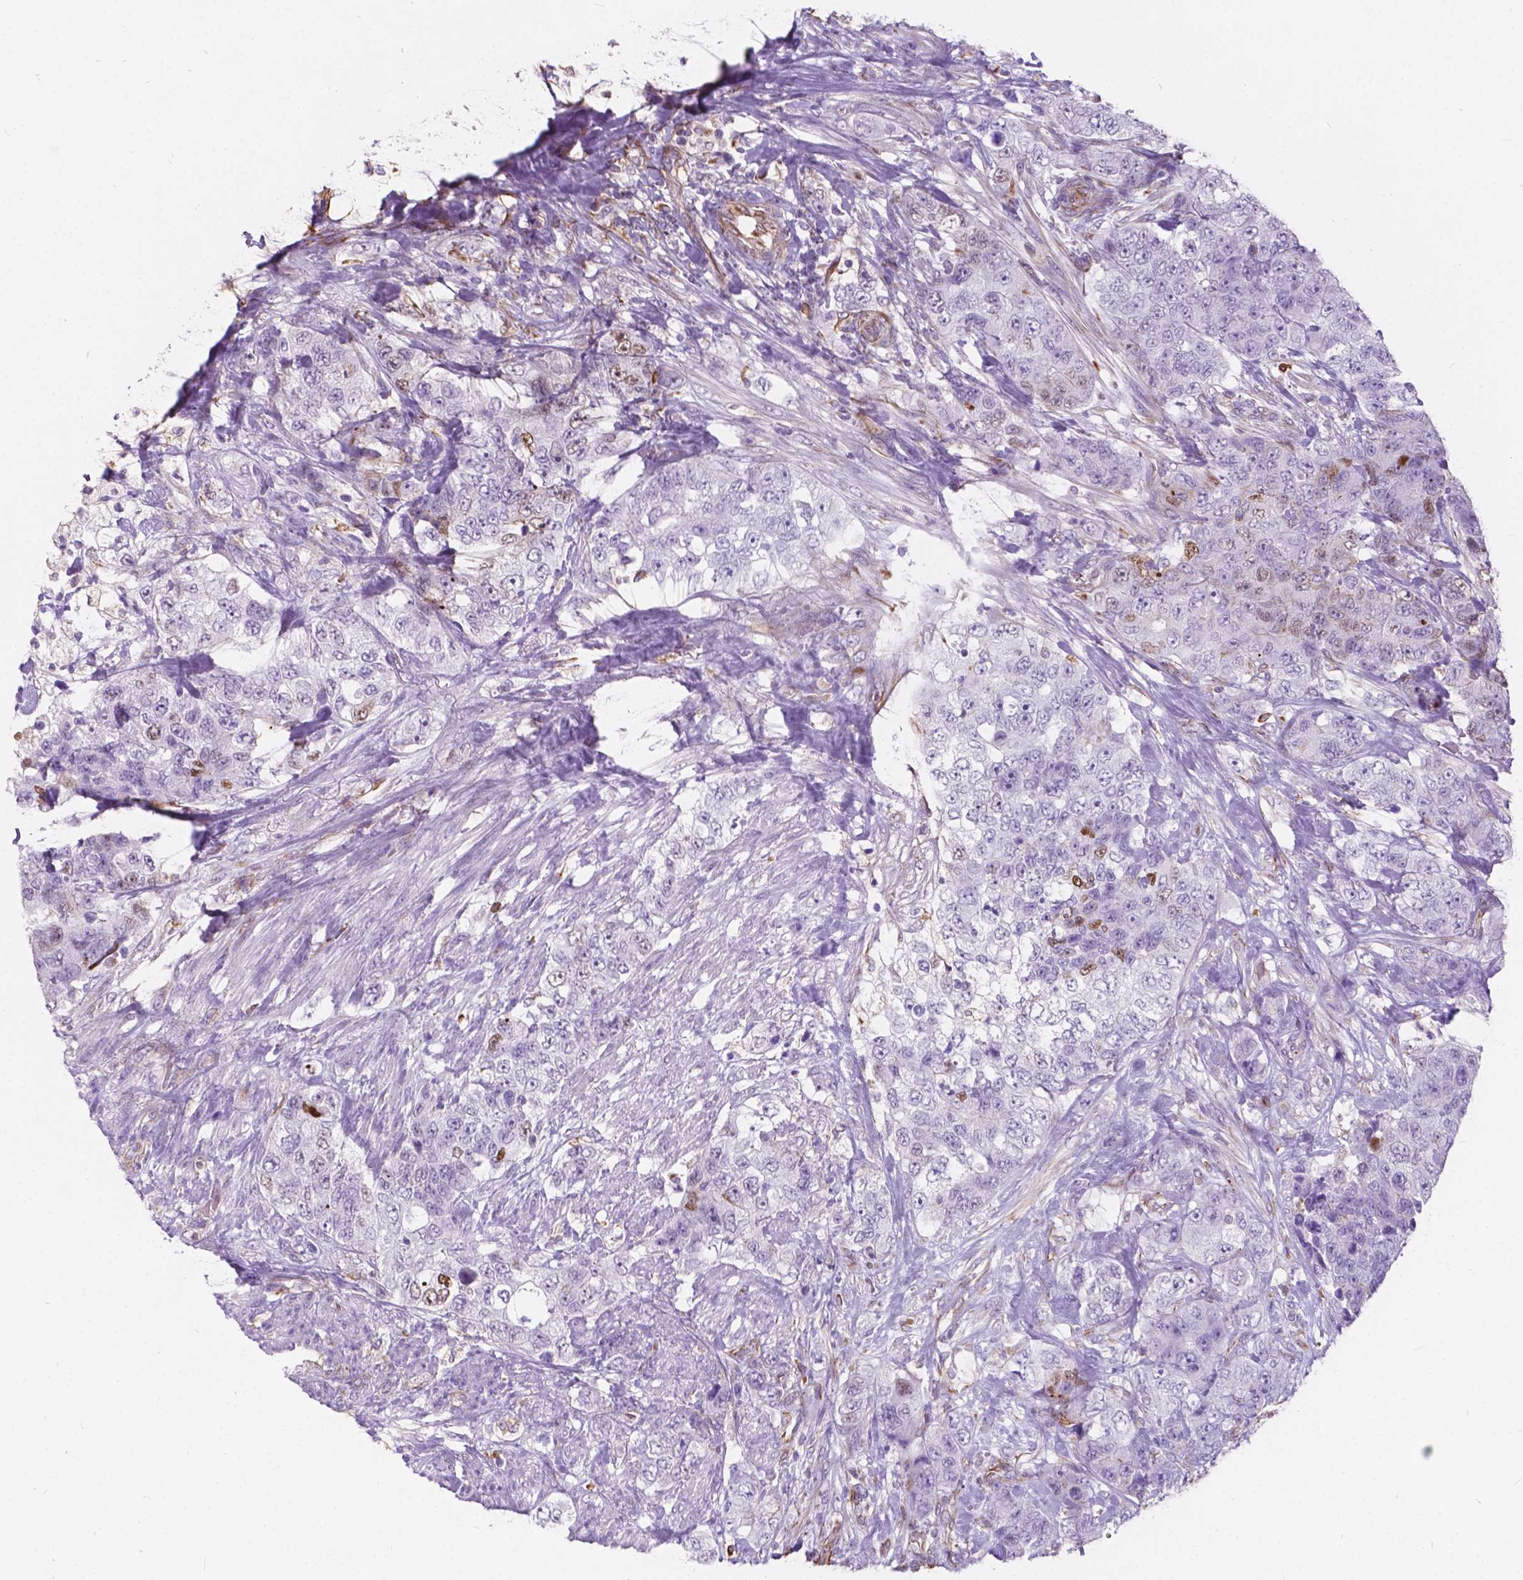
{"staining": {"intensity": "negative", "quantity": "none", "location": "none"}, "tissue": "urothelial cancer", "cell_type": "Tumor cells", "image_type": "cancer", "snomed": [{"axis": "morphology", "description": "Urothelial carcinoma, High grade"}, {"axis": "topography", "description": "Urinary bladder"}], "caption": "Image shows no protein staining in tumor cells of urothelial carcinoma (high-grade) tissue.", "gene": "AMOT", "patient": {"sex": "female", "age": 78}}